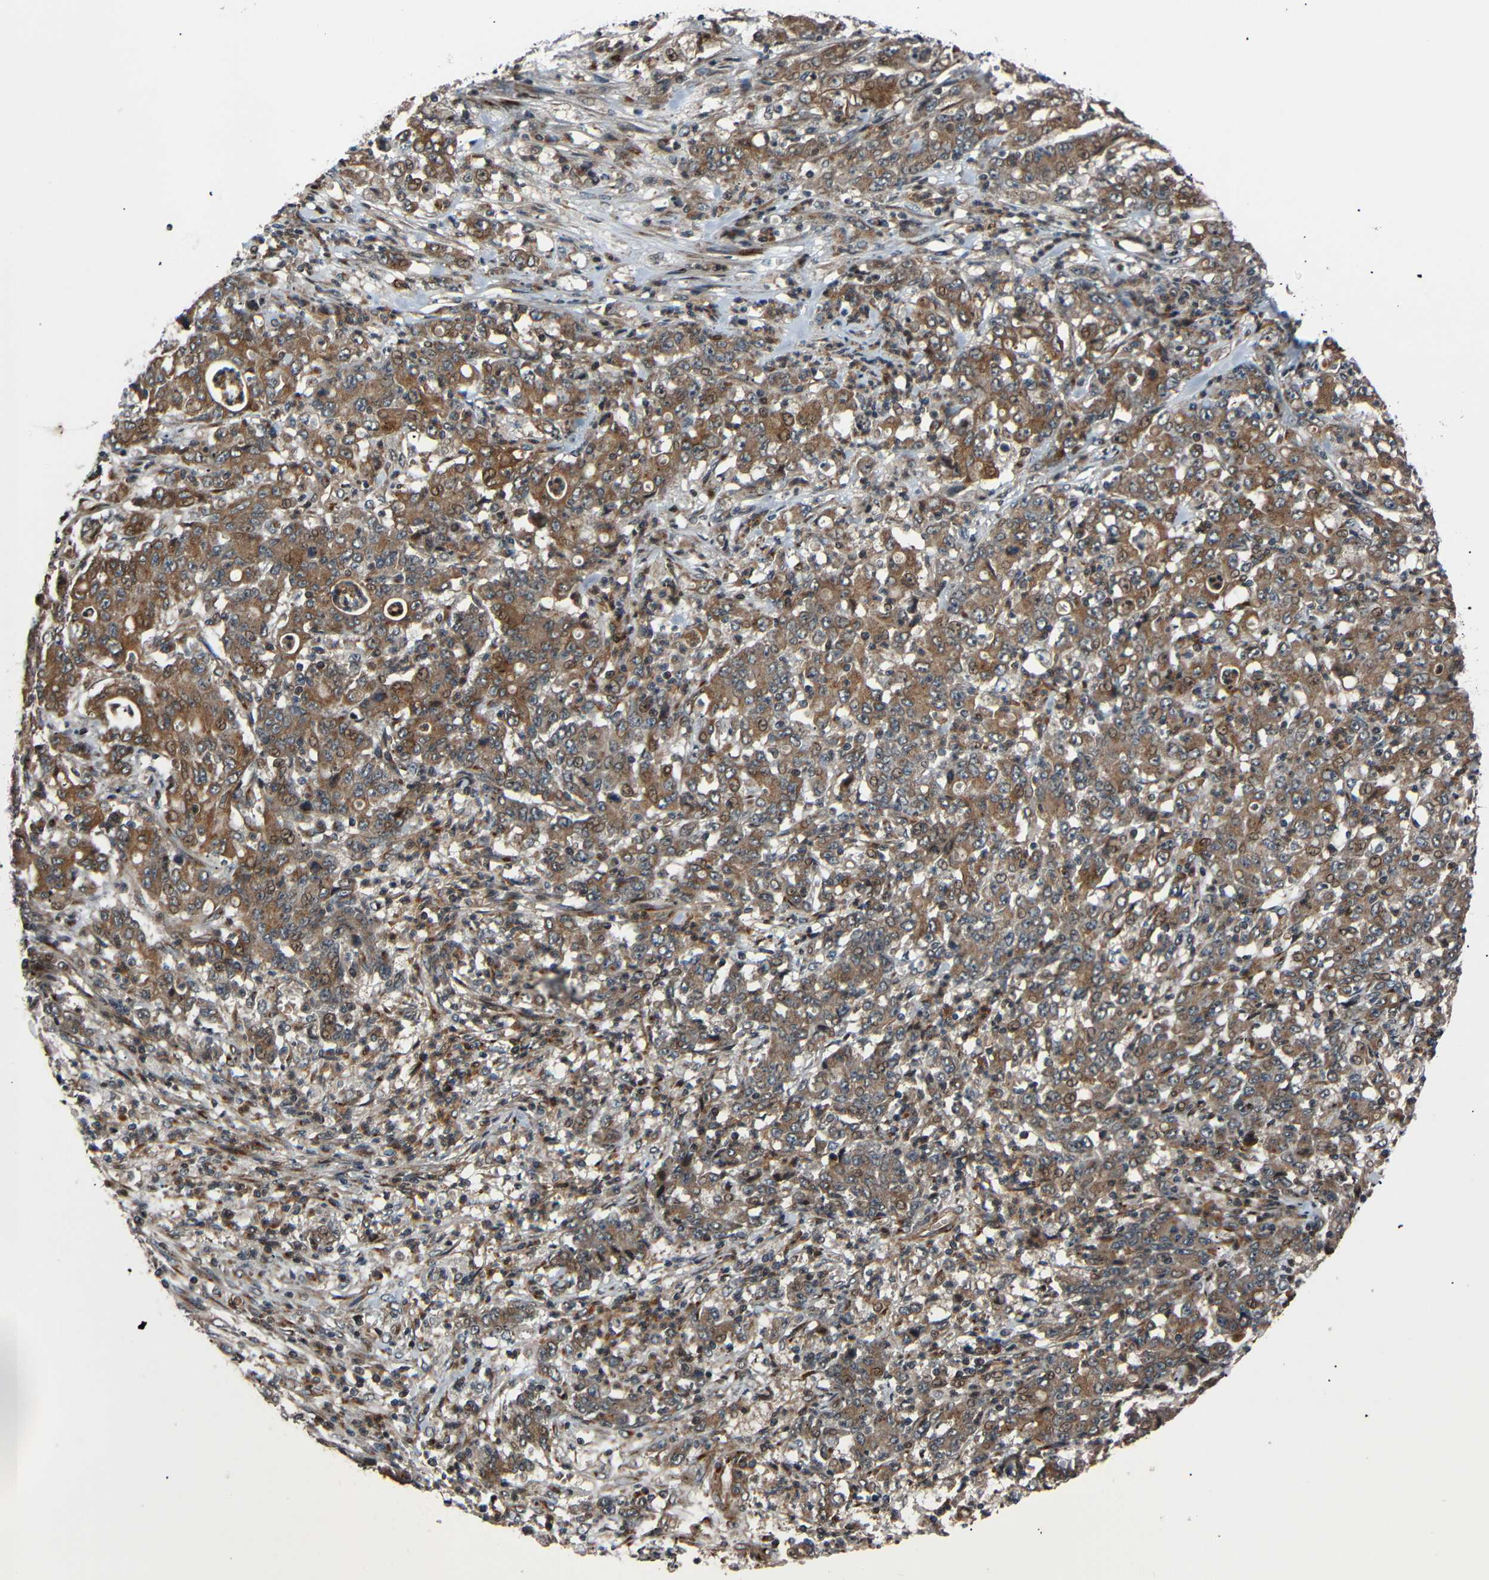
{"staining": {"intensity": "moderate", "quantity": ">75%", "location": "cytoplasmic/membranous,nuclear"}, "tissue": "stomach cancer", "cell_type": "Tumor cells", "image_type": "cancer", "snomed": [{"axis": "morphology", "description": "Adenocarcinoma, NOS"}, {"axis": "topography", "description": "Stomach, lower"}], "caption": "Moderate cytoplasmic/membranous and nuclear protein staining is present in approximately >75% of tumor cells in adenocarcinoma (stomach). (brown staining indicates protein expression, while blue staining denotes nuclei).", "gene": "AKAP9", "patient": {"sex": "female", "age": 71}}